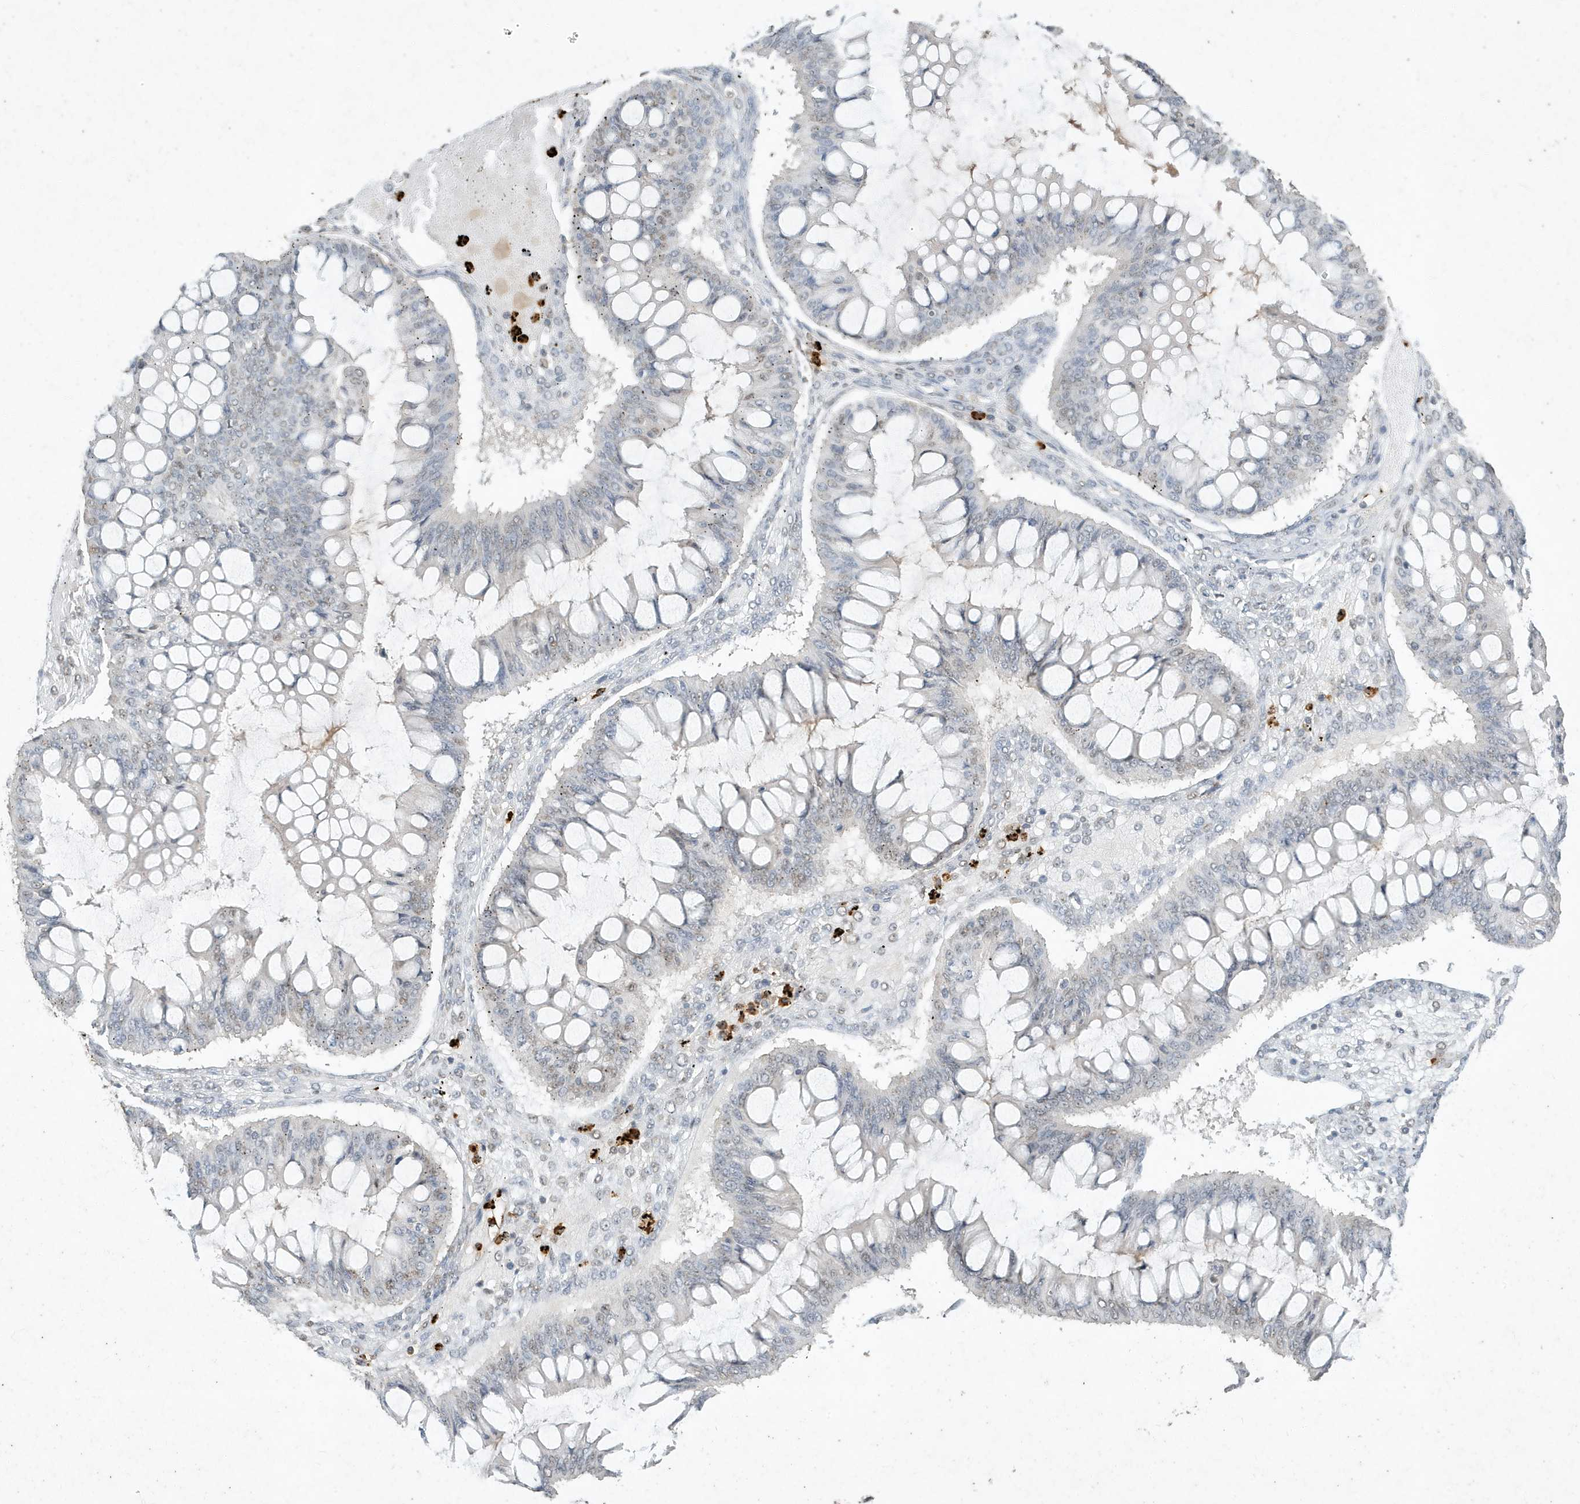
{"staining": {"intensity": "negative", "quantity": "none", "location": "none"}, "tissue": "ovarian cancer", "cell_type": "Tumor cells", "image_type": "cancer", "snomed": [{"axis": "morphology", "description": "Cystadenocarcinoma, mucinous, NOS"}, {"axis": "topography", "description": "Ovary"}], "caption": "A histopathology image of human ovarian cancer is negative for staining in tumor cells.", "gene": "DEFA1", "patient": {"sex": "female", "age": 73}}